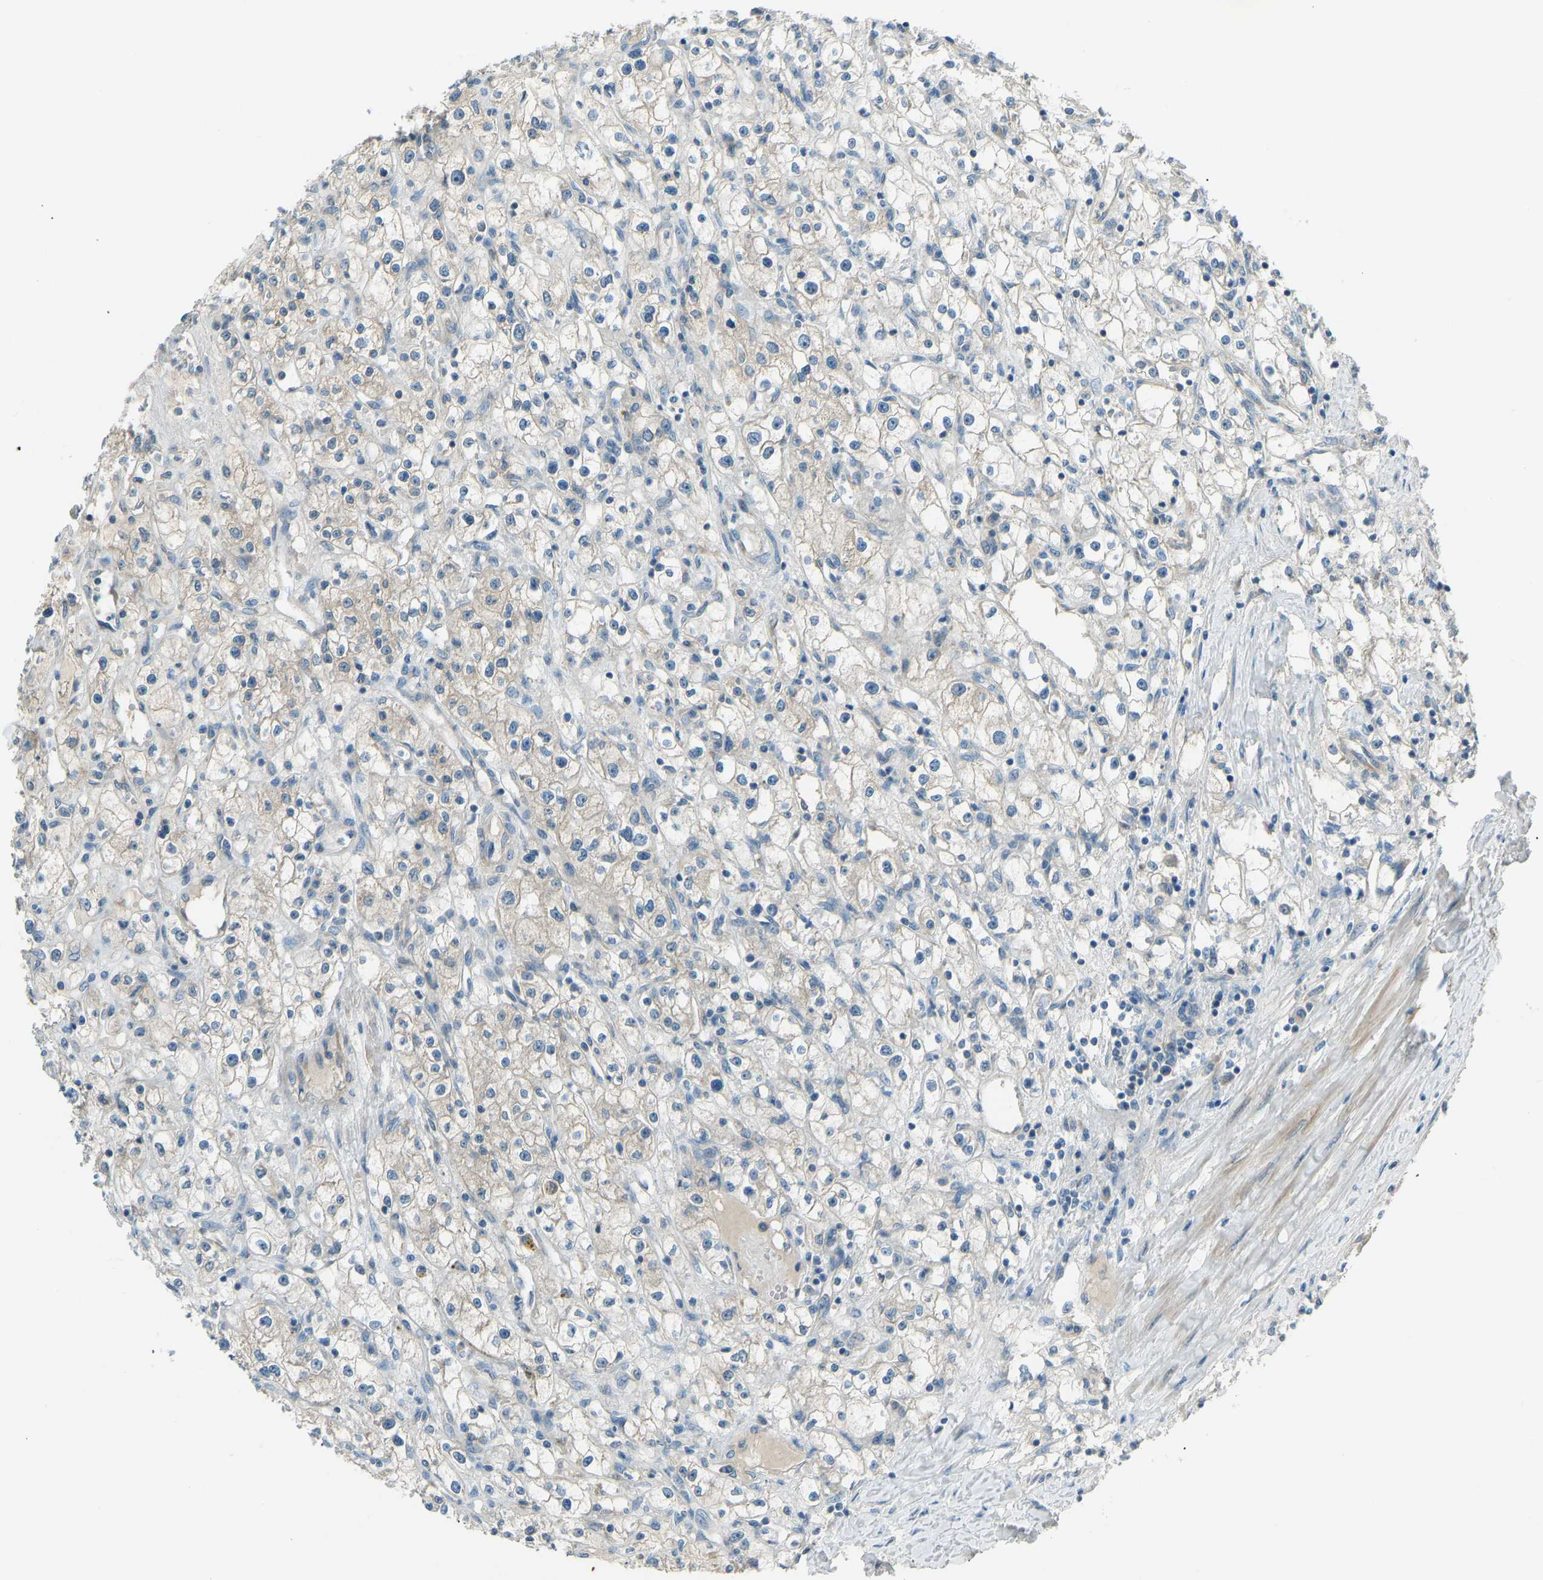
{"staining": {"intensity": "weak", "quantity": "<25%", "location": "cytoplasmic/membranous"}, "tissue": "renal cancer", "cell_type": "Tumor cells", "image_type": "cancer", "snomed": [{"axis": "morphology", "description": "Adenocarcinoma, NOS"}, {"axis": "topography", "description": "Kidney"}], "caption": "DAB immunohistochemical staining of adenocarcinoma (renal) reveals no significant positivity in tumor cells.", "gene": "STAU2", "patient": {"sex": "male", "age": 56}}